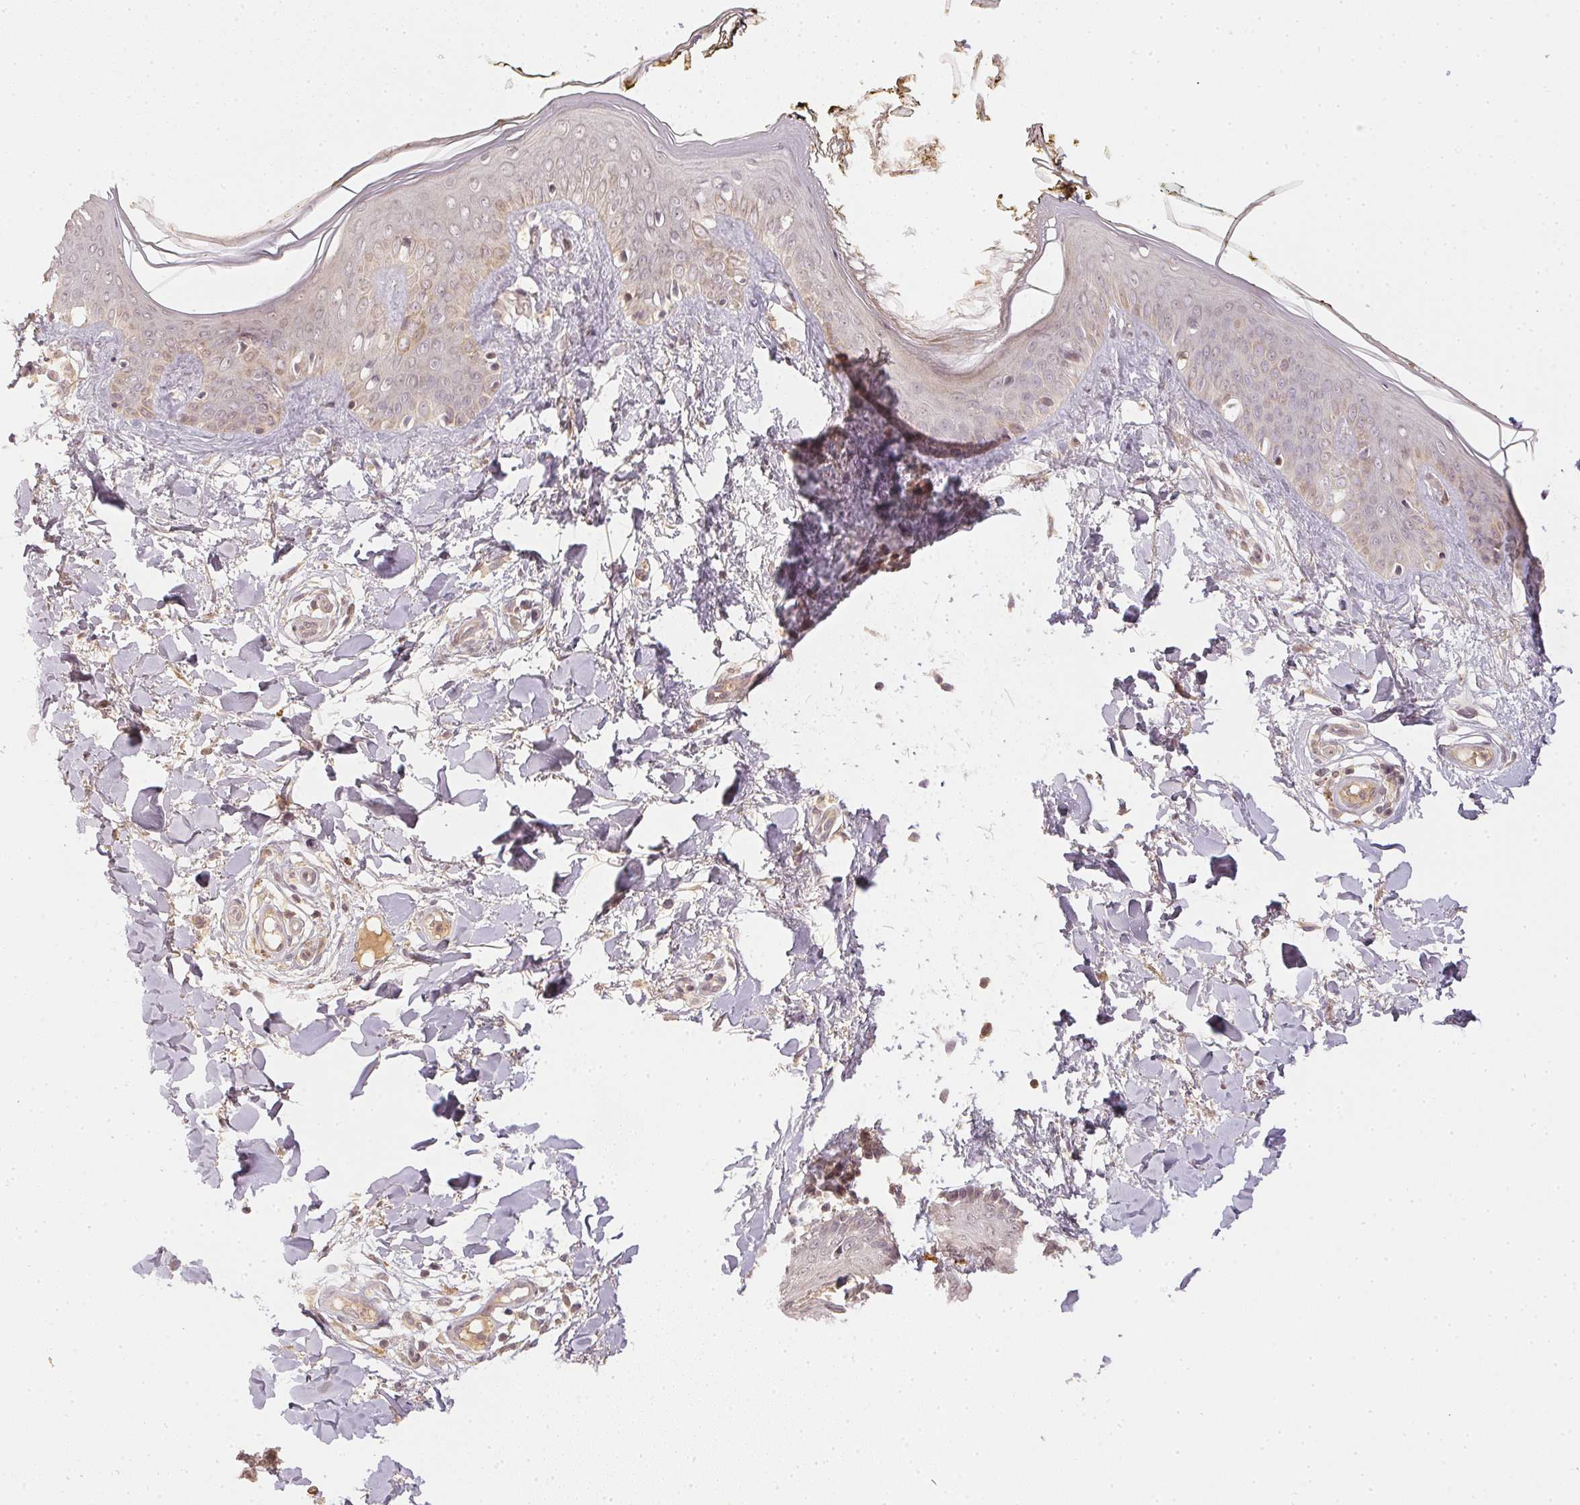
{"staining": {"intensity": "negative", "quantity": "none", "location": "none"}, "tissue": "skin", "cell_type": "Fibroblasts", "image_type": "normal", "snomed": [{"axis": "morphology", "description": "Normal tissue, NOS"}, {"axis": "topography", "description": "Skin"}], "caption": "IHC photomicrograph of normal skin stained for a protein (brown), which reveals no staining in fibroblasts. Nuclei are stained in blue.", "gene": "SERPINE1", "patient": {"sex": "female", "age": 34}}